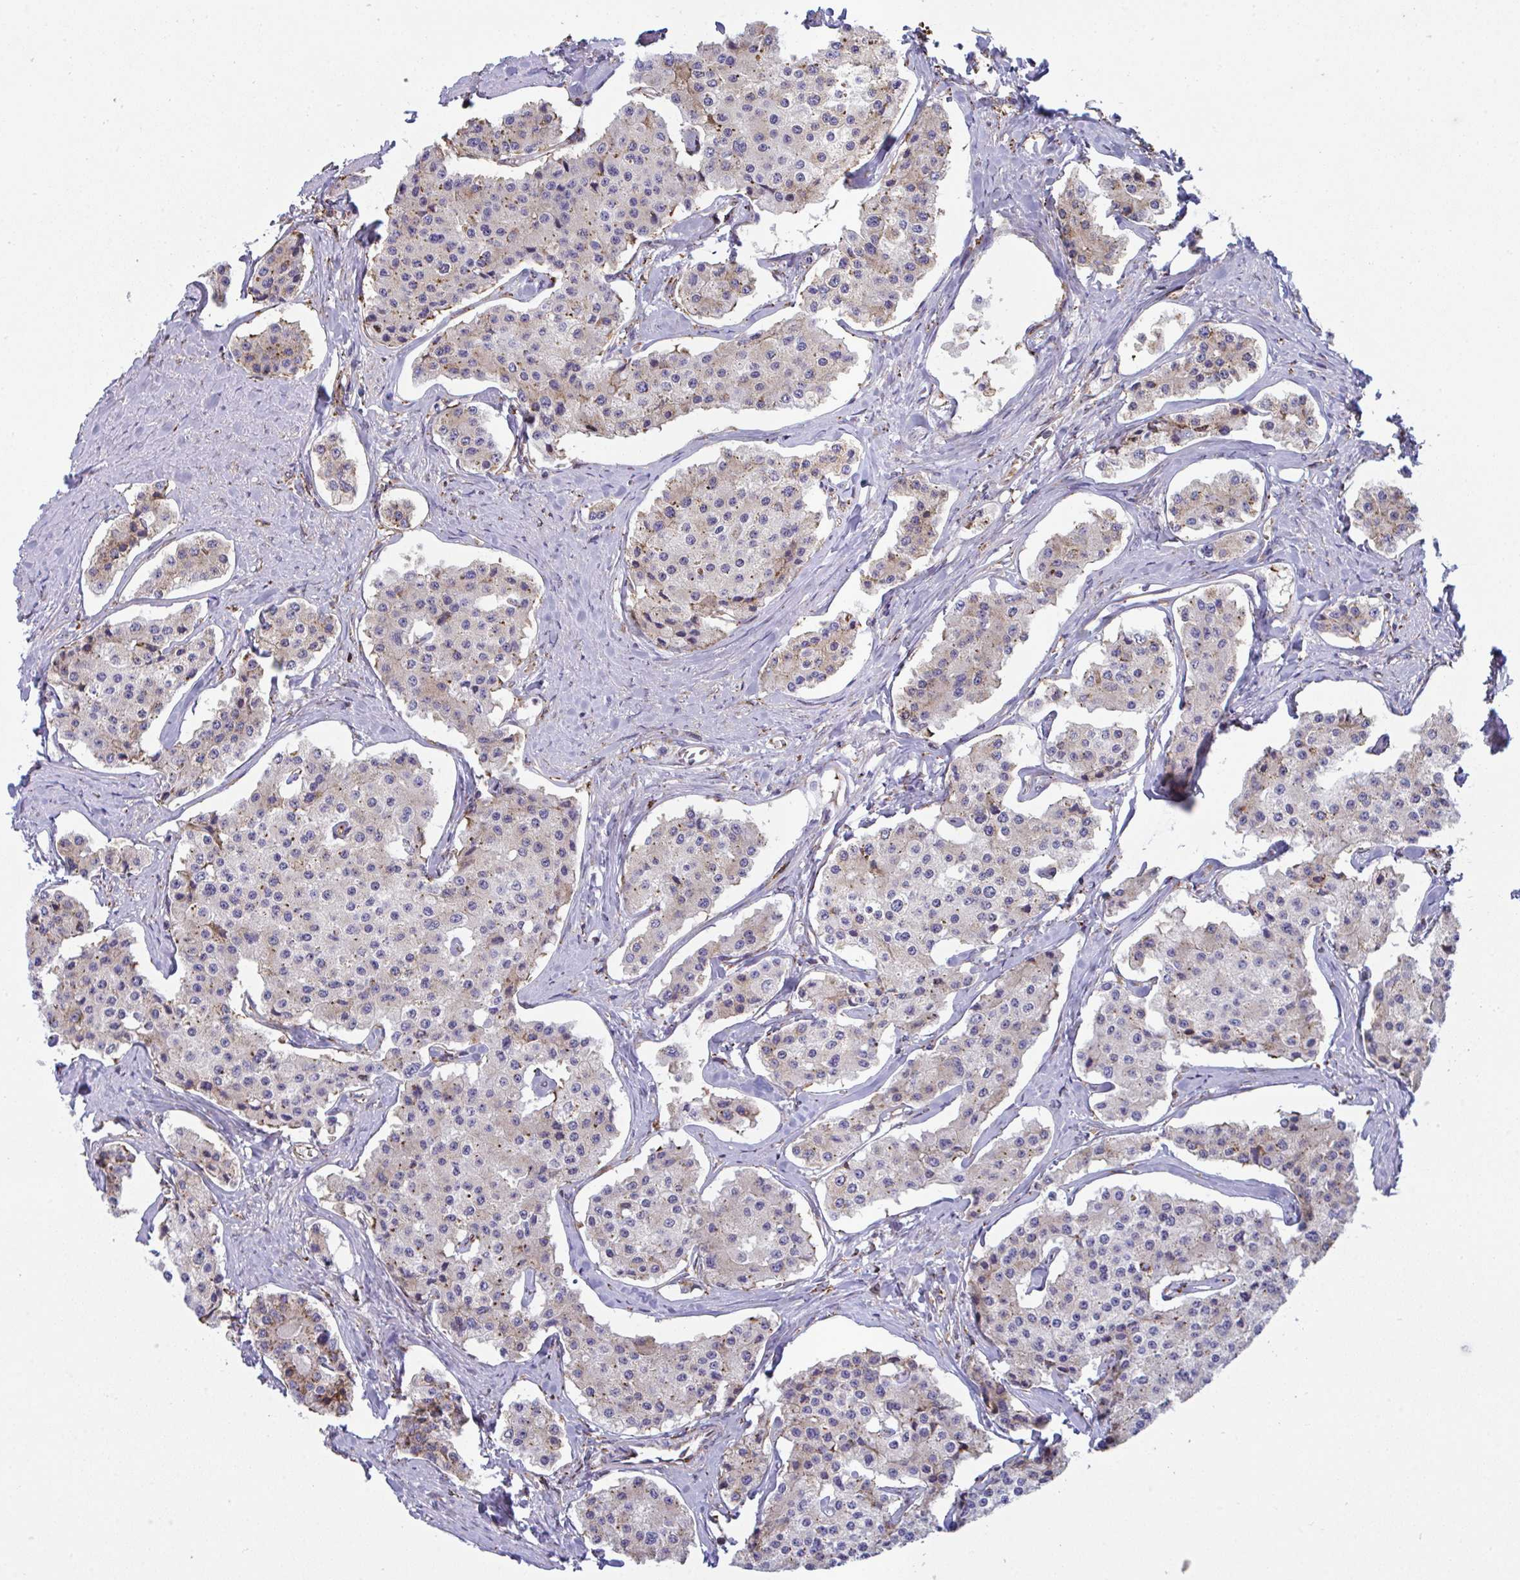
{"staining": {"intensity": "weak", "quantity": "25%-75%", "location": "cytoplasmic/membranous"}, "tissue": "carcinoid", "cell_type": "Tumor cells", "image_type": "cancer", "snomed": [{"axis": "morphology", "description": "Carcinoid, malignant, NOS"}, {"axis": "topography", "description": "Small intestine"}], "caption": "There is low levels of weak cytoplasmic/membranous staining in tumor cells of carcinoid, as demonstrated by immunohistochemical staining (brown color).", "gene": "PEAK3", "patient": {"sex": "female", "age": 65}}